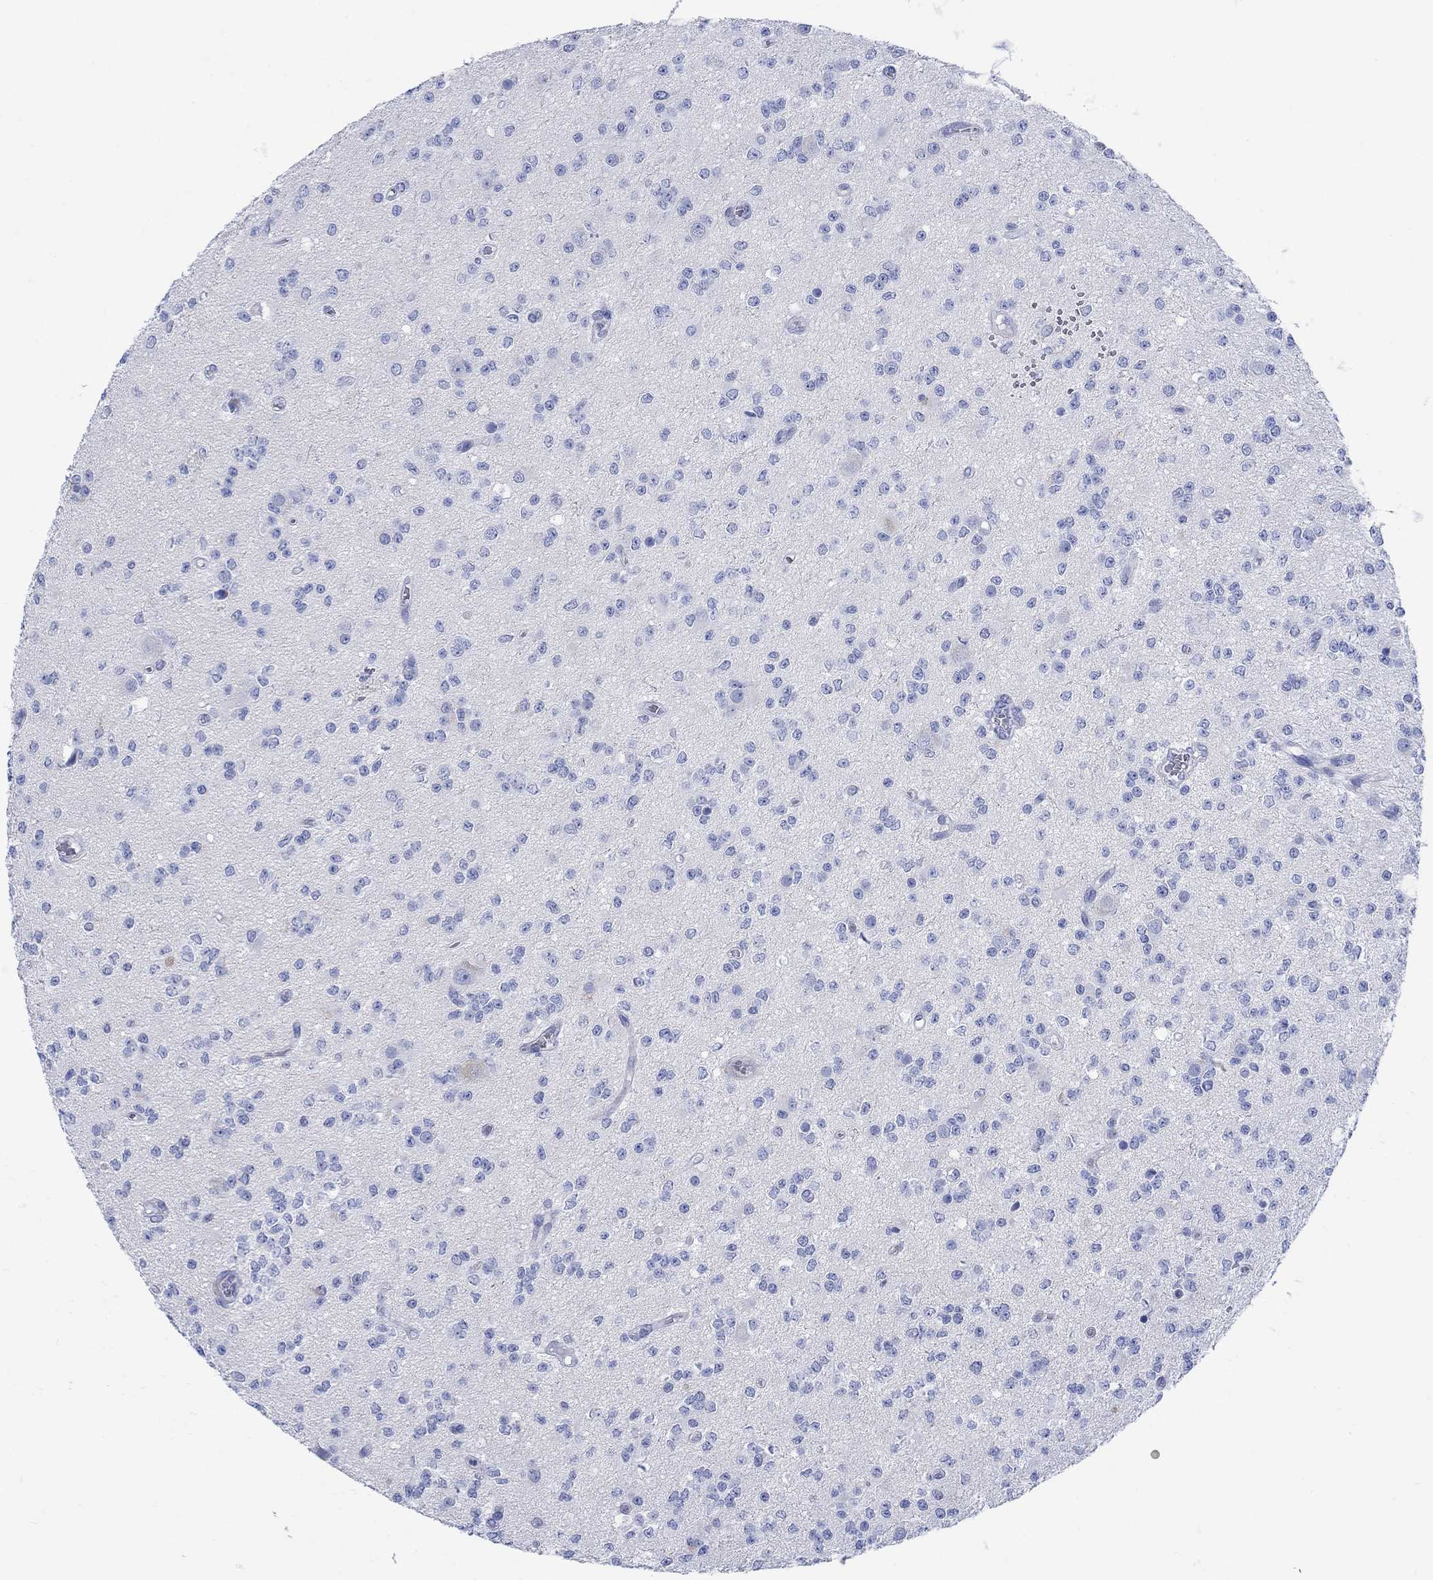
{"staining": {"intensity": "negative", "quantity": "none", "location": "none"}, "tissue": "glioma", "cell_type": "Tumor cells", "image_type": "cancer", "snomed": [{"axis": "morphology", "description": "Glioma, malignant, Low grade"}, {"axis": "topography", "description": "Brain"}], "caption": "Immunohistochemical staining of human malignant low-grade glioma exhibits no significant expression in tumor cells.", "gene": "MYL1", "patient": {"sex": "female", "age": 45}}